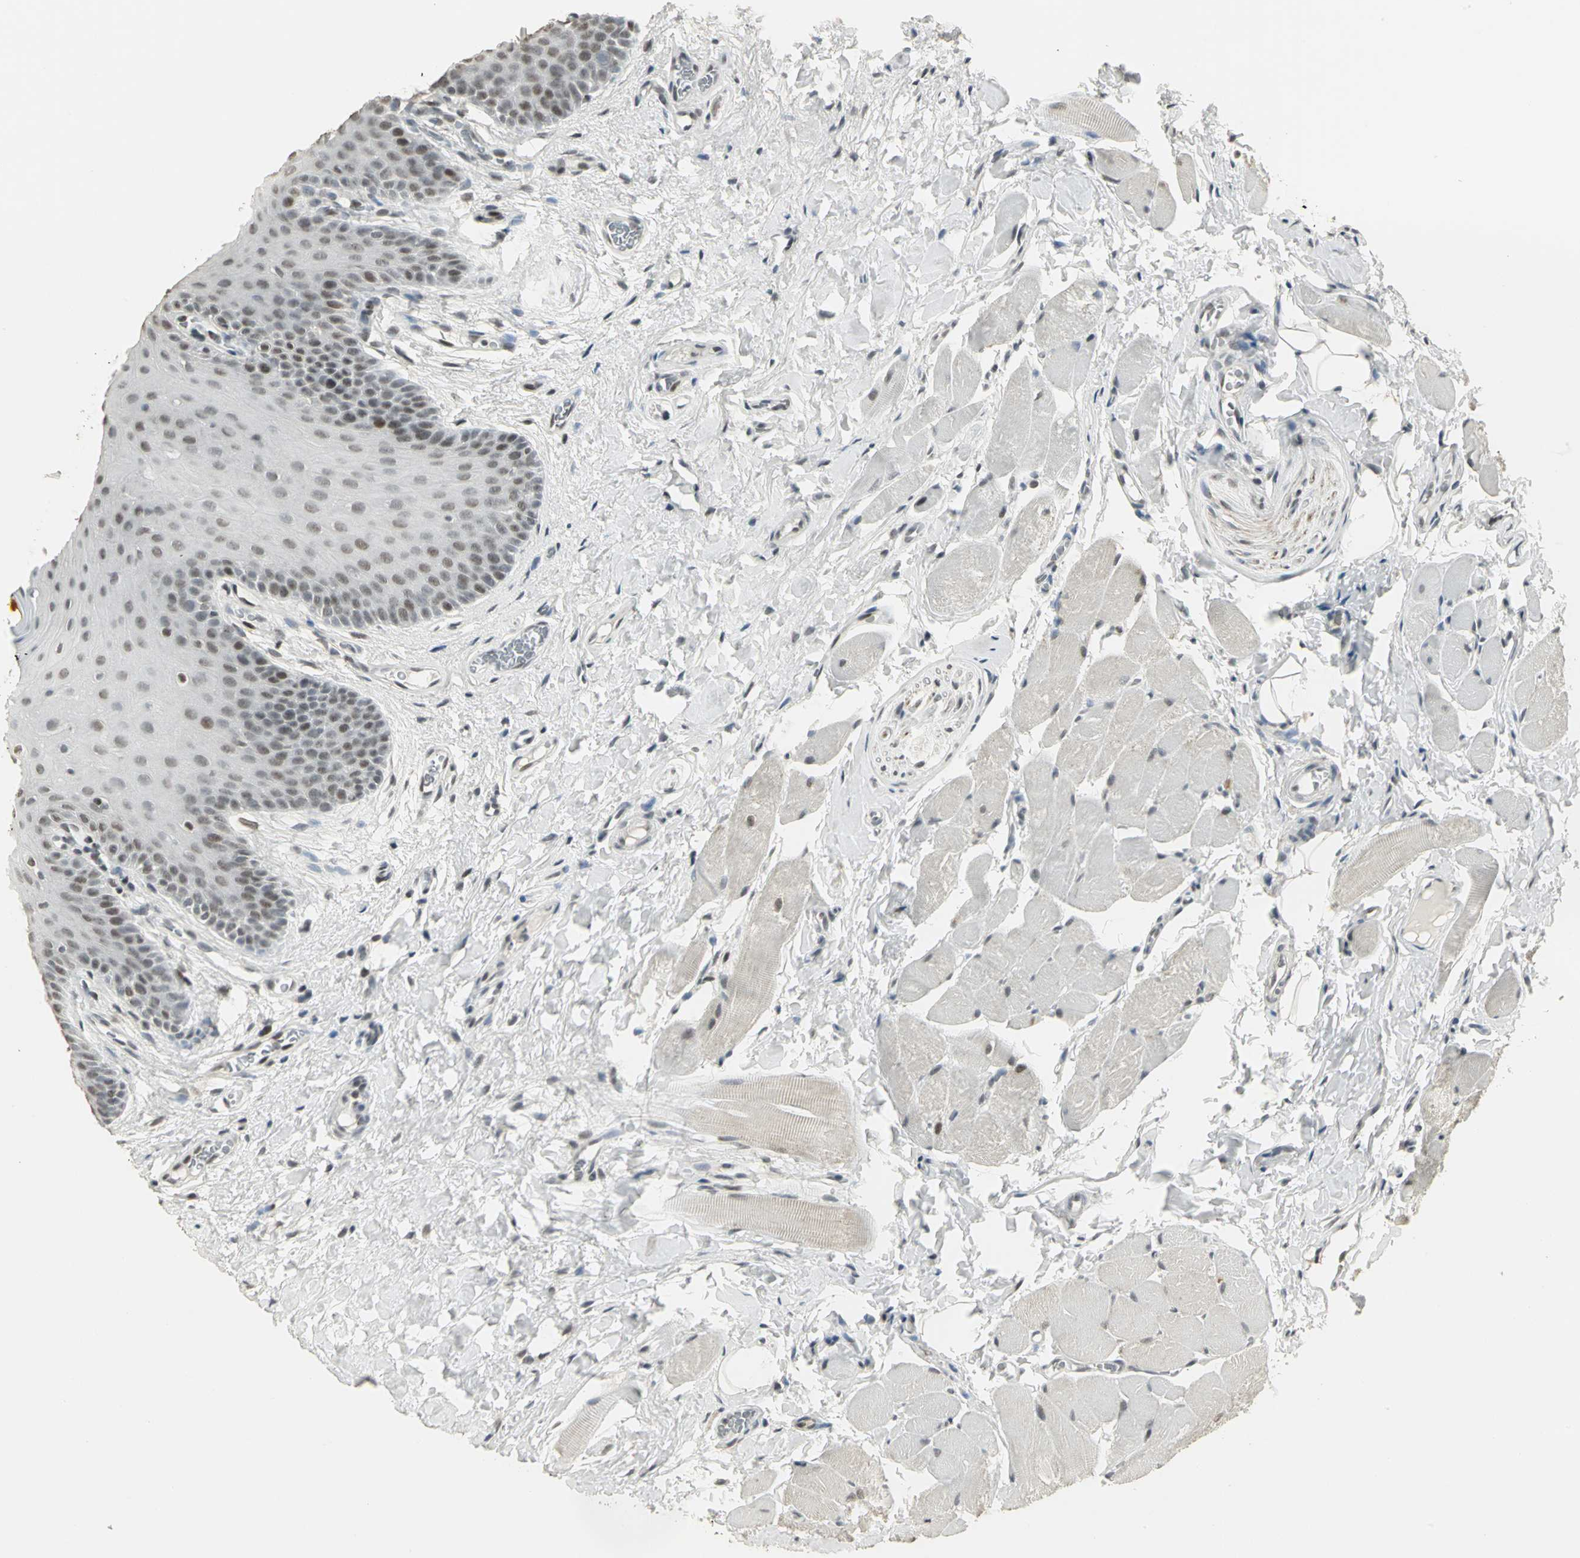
{"staining": {"intensity": "moderate", "quantity": ">75%", "location": "nuclear"}, "tissue": "oral mucosa", "cell_type": "Squamous epithelial cells", "image_type": "normal", "snomed": [{"axis": "morphology", "description": "Normal tissue, NOS"}, {"axis": "topography", "description": "Oral tissue"}], "caption": "IHC image of benign oral mucosa: human oral mucosa stained using IHC displays medium levels of moderate protein expression localized specifically in the nuclear of squamous epithelial cells, appearing as a nuclear brown color.", "gene": "CBX3", "patient": {"sex": "male", "age": 54}}